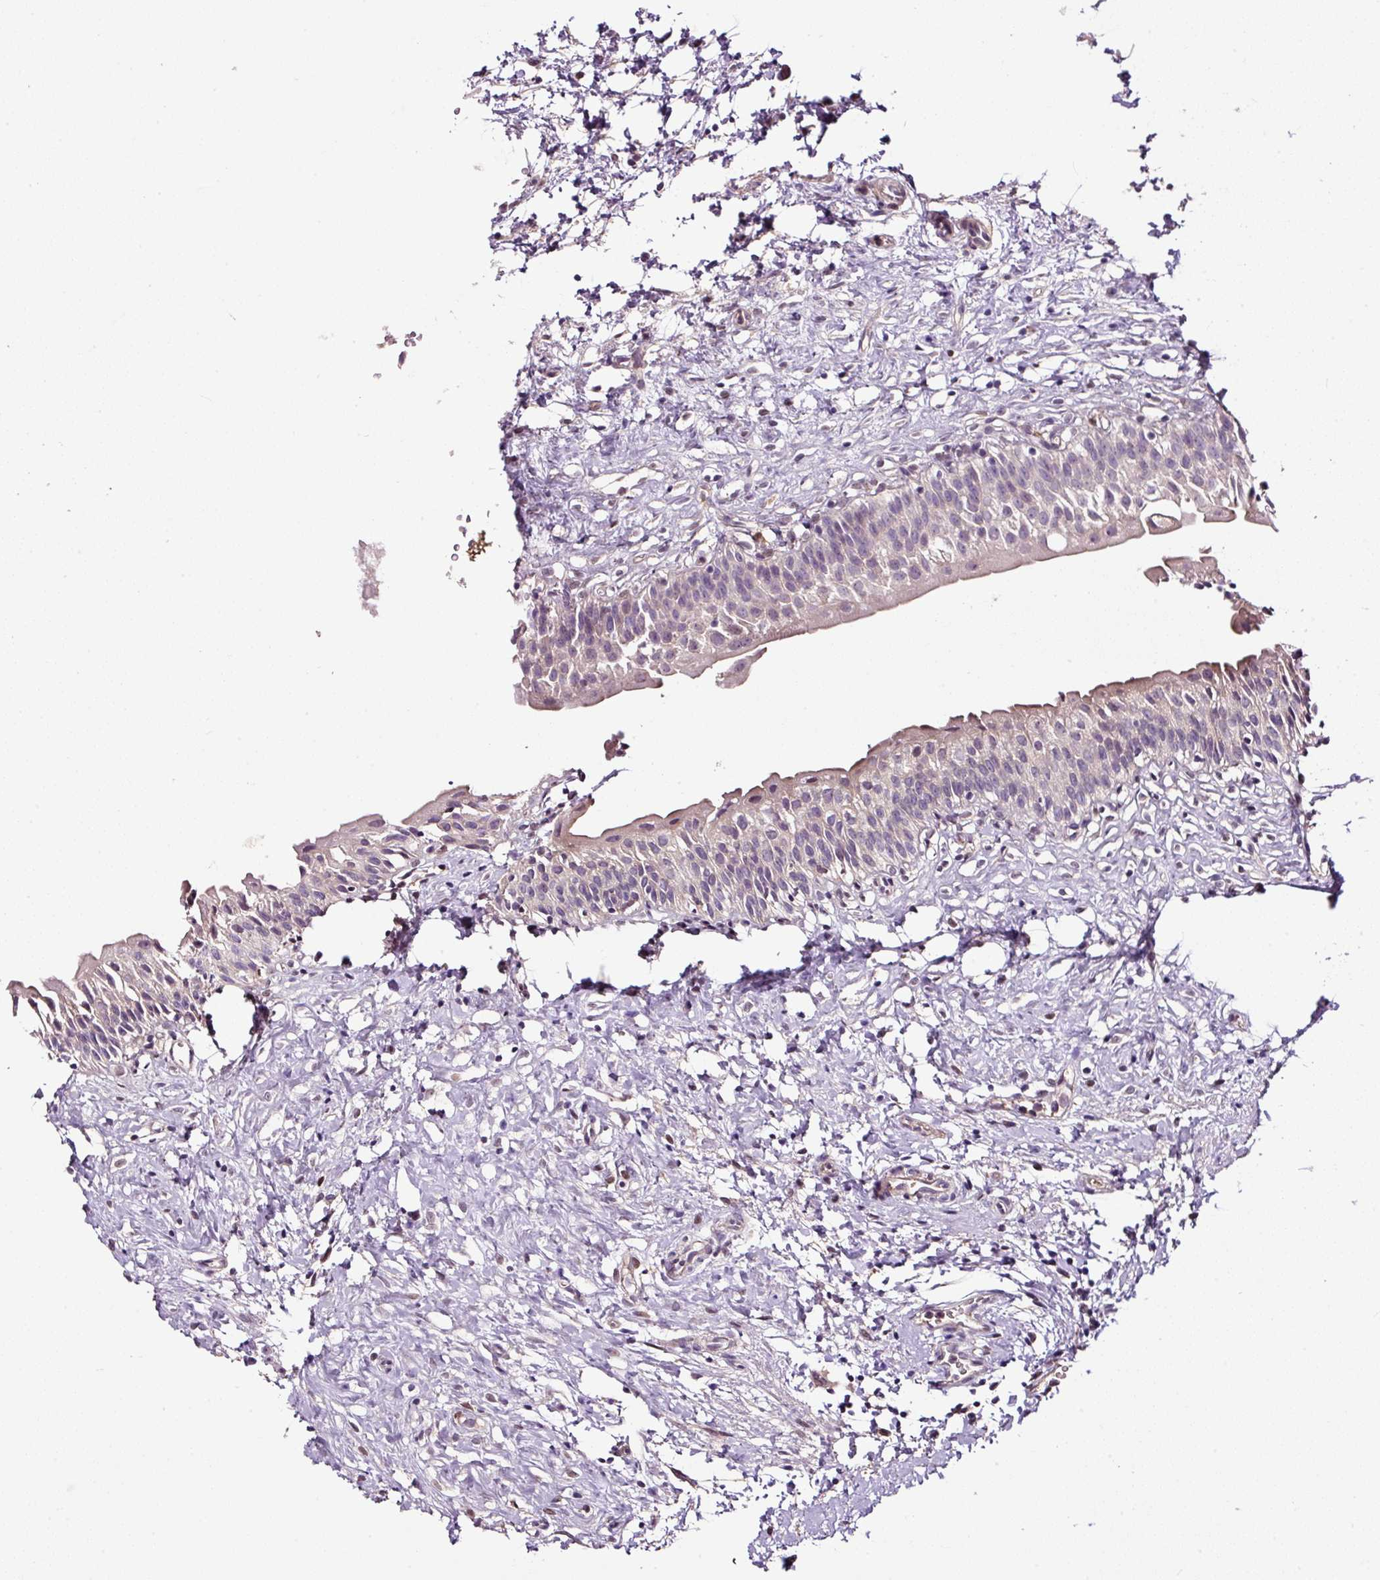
{"staining": {"intensity": "weak", "quantity": "25%-75%", "location": "cytoplasmic/membranous"}, "tissue": "urinary bladder", "cell_type": "Urothelial cells", "image_type": "normal", "snomed": [{"axis": "morphology", "description": "Normal tissue, NOS"}, {"axis": "topography", "description": "Urinary bladder"}], "caption": "A brown stain shows weak cytoplasmic/membranous staining of a protein in urothelial cells of unremarkable urinary bladder.", "gene": "LRRC24", "patient": {"sex": "male", "age": 51}}